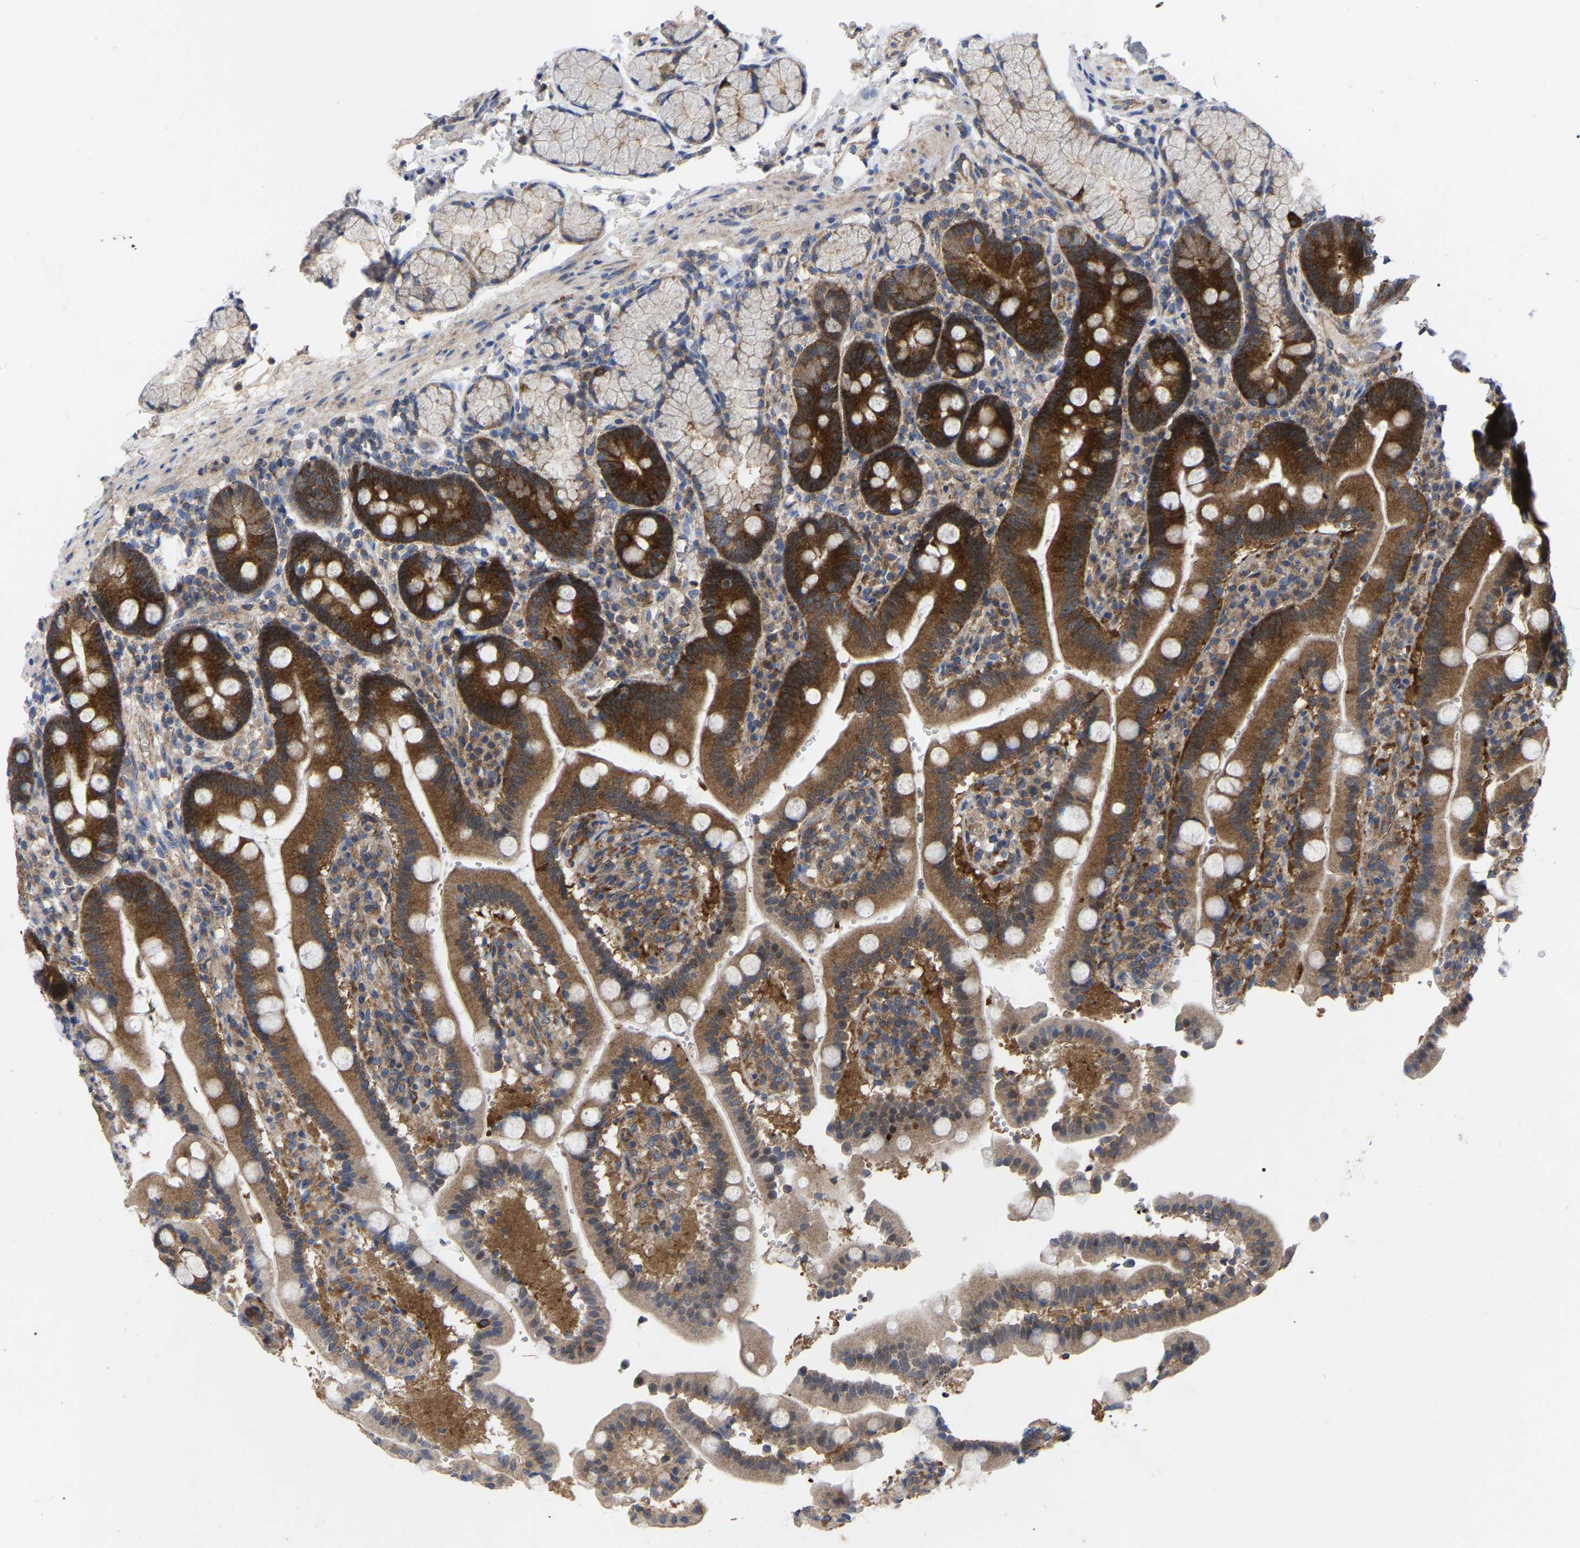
{"staining": {"intensity": "strong", "quantity": ">75%", "location": "cytoplasmic/membranous"}, "tissue": "duodenum", "cell_type": "Glandular cells", "image_type": "normal", "snomed": [{"axis": "morphology", "description": "Normal tissue, NOS"}, {"axis": "topography", "description": "Small intestine, NOS"}], "caption": "Strong cytoplasmic/membranous expression for a protein is appreciated in about >75% of glandular cells of unremarkable duodenum using IHC.", "gene": "TCP1", "patient": {"sex": "female", "age": 71}}